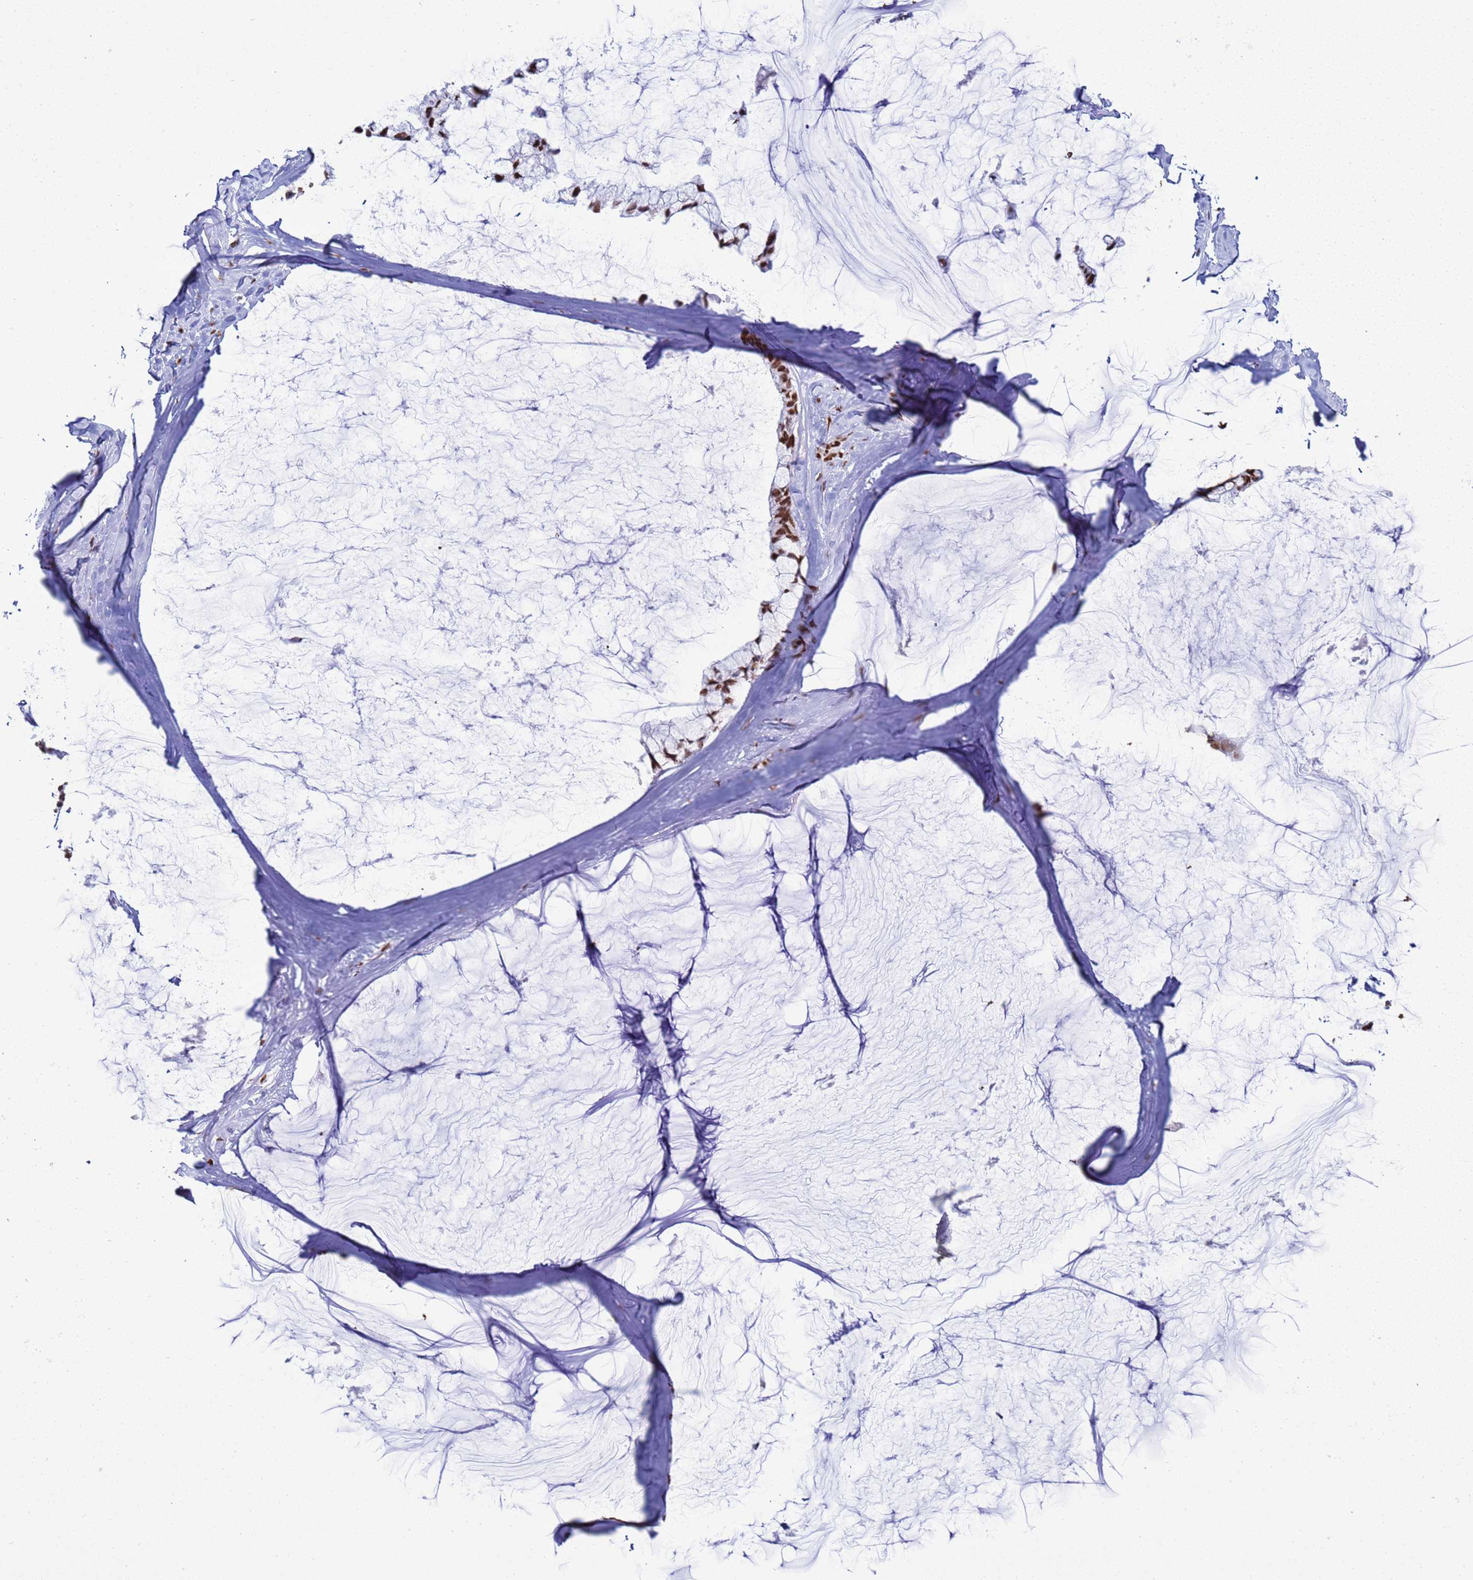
{"staining": {"intensity": "moderate", "quantity": ">75%", "location": "nuclear"}, "tissue": "ovarian cancer", "cell_type": "Tumor cells", "image_type": "cancer", "snomed": [{"axis": "morphology", "description": "Cystadenocarcinoma, mucinous, NOS"}, {"axis": "topography", "description": "Ovary"}], "caption": "This histopathology image displays immunohistochemistry (IHC) staining of ovarian cancer, with medium moderate nuclear expression in about >75% of tumor cells.", "gene": "RALY", "patient": {"sex": "female", "age": 39}}